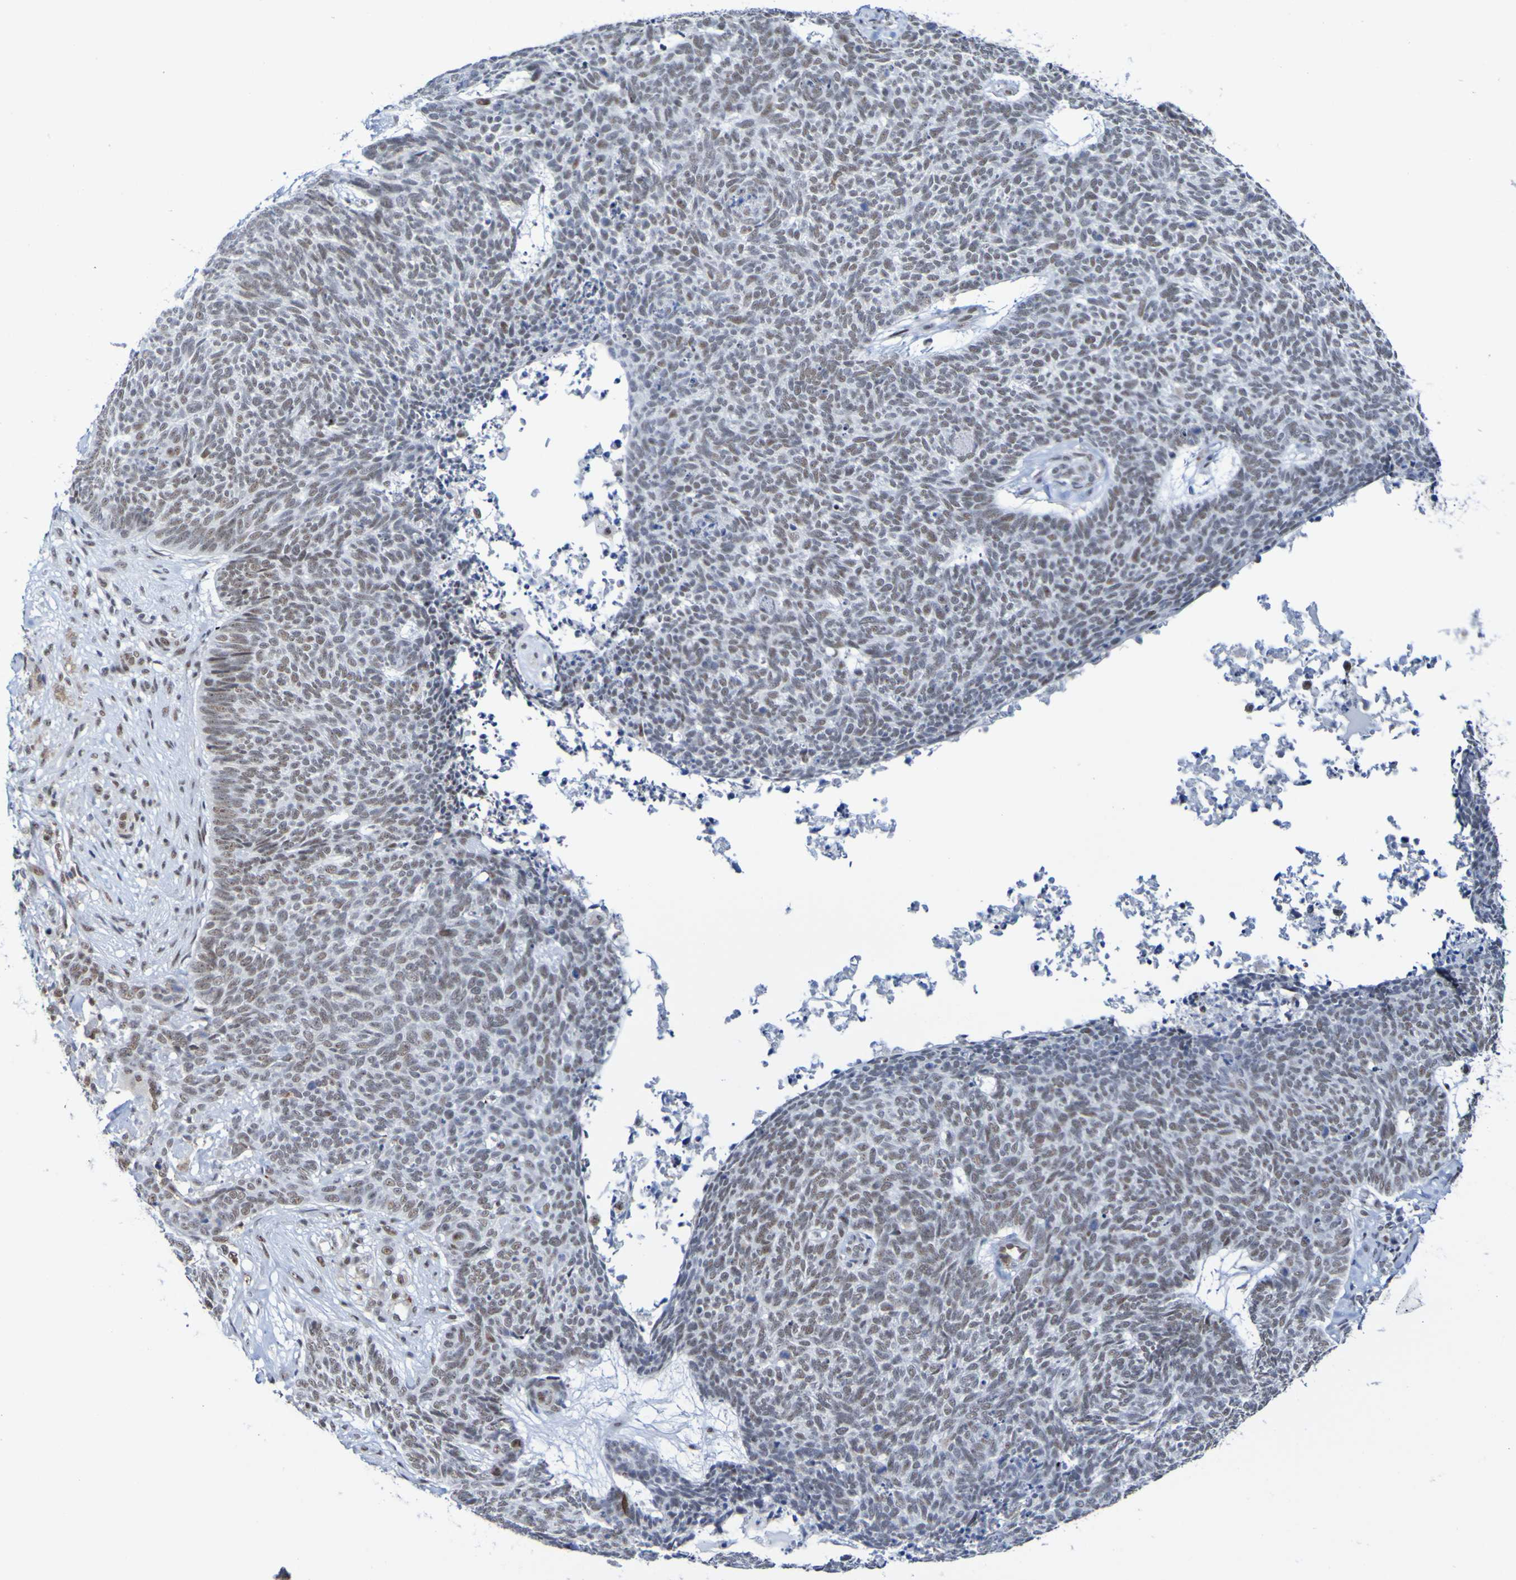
{"staining": {"intensity": "weak", "quantity": ">75%", "location": "nuclear"}, "tissue": "skin cancer", "cell_type": "Tumor cells", "image_type": "cancer", "snomed": [{"axis": "morphology", "description": "Basal cell carcinoma"}, {"axis": "topography", "description": "Skin"}], "caption": "This is an image of immunohistochemistry (IHC) staining of skin cancer (basal cell carcinoma), which shows weak positivity in the nuclear of tumor cells.", "gene": "CDC5L", "patient": {"sex": "female", "age": 84}}